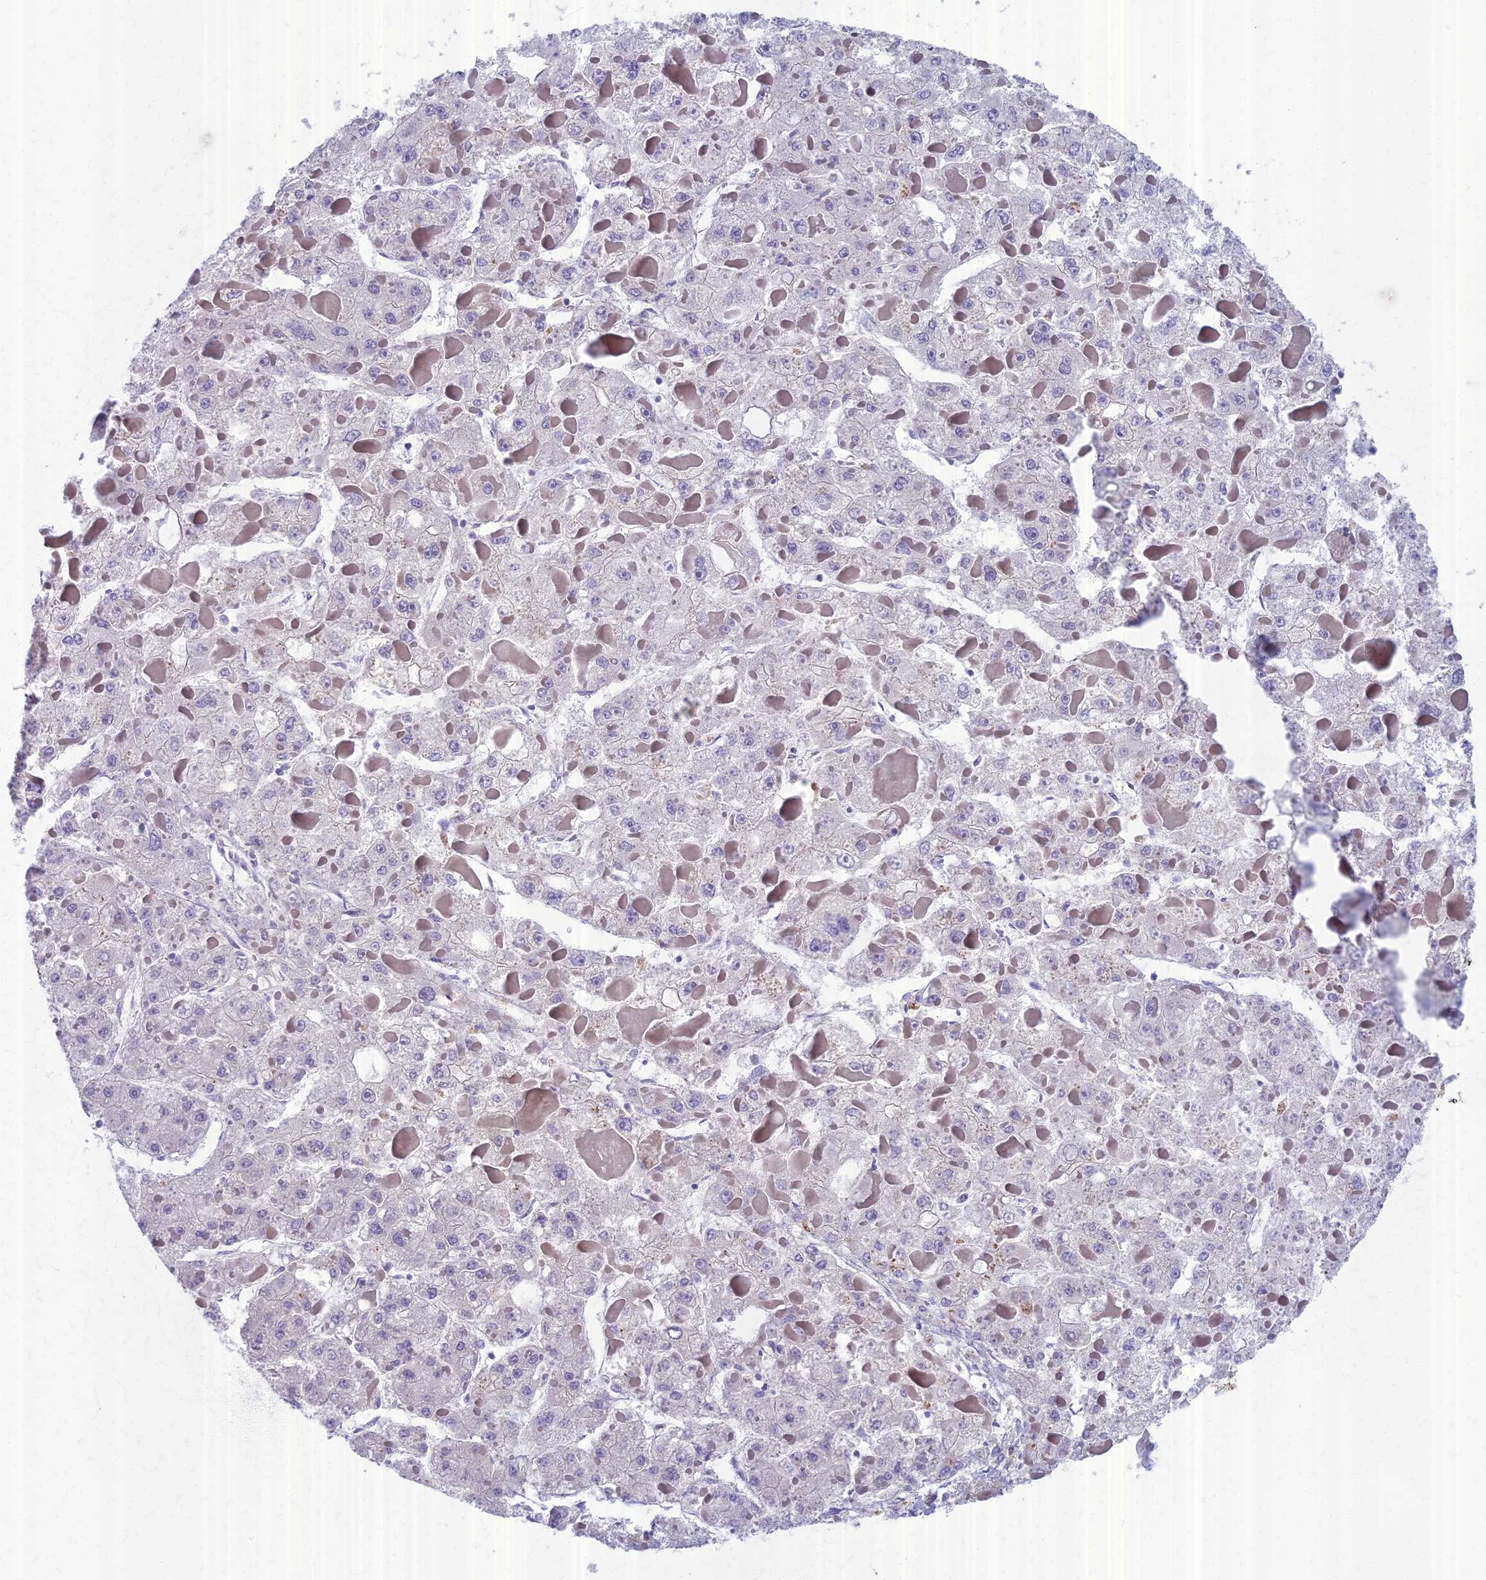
{"staining": {"intensity": "negative", "quantity": "none", "location": "none"}, "tissue": "liver cancer", "cell_type": "Tumor cells", "image_type": "cancer", "snomed": [{"axis": "morphology", "description": "Carcinoma, Hepatocellular, NOS"}, {"axis": "topography", "description": "Liver"}], "caption": "High power microscopy histopathology image of an immunohistochemistry (IHC) micrograph of liver cancer, revealing no significant positivity in tumor cells. (Brightfield microscopy of DAB (3,3'-diaminobenzidine) IHC at high magnification).", "gene": "AP4E1", "patient": {"sex": "female", "age": 73}}